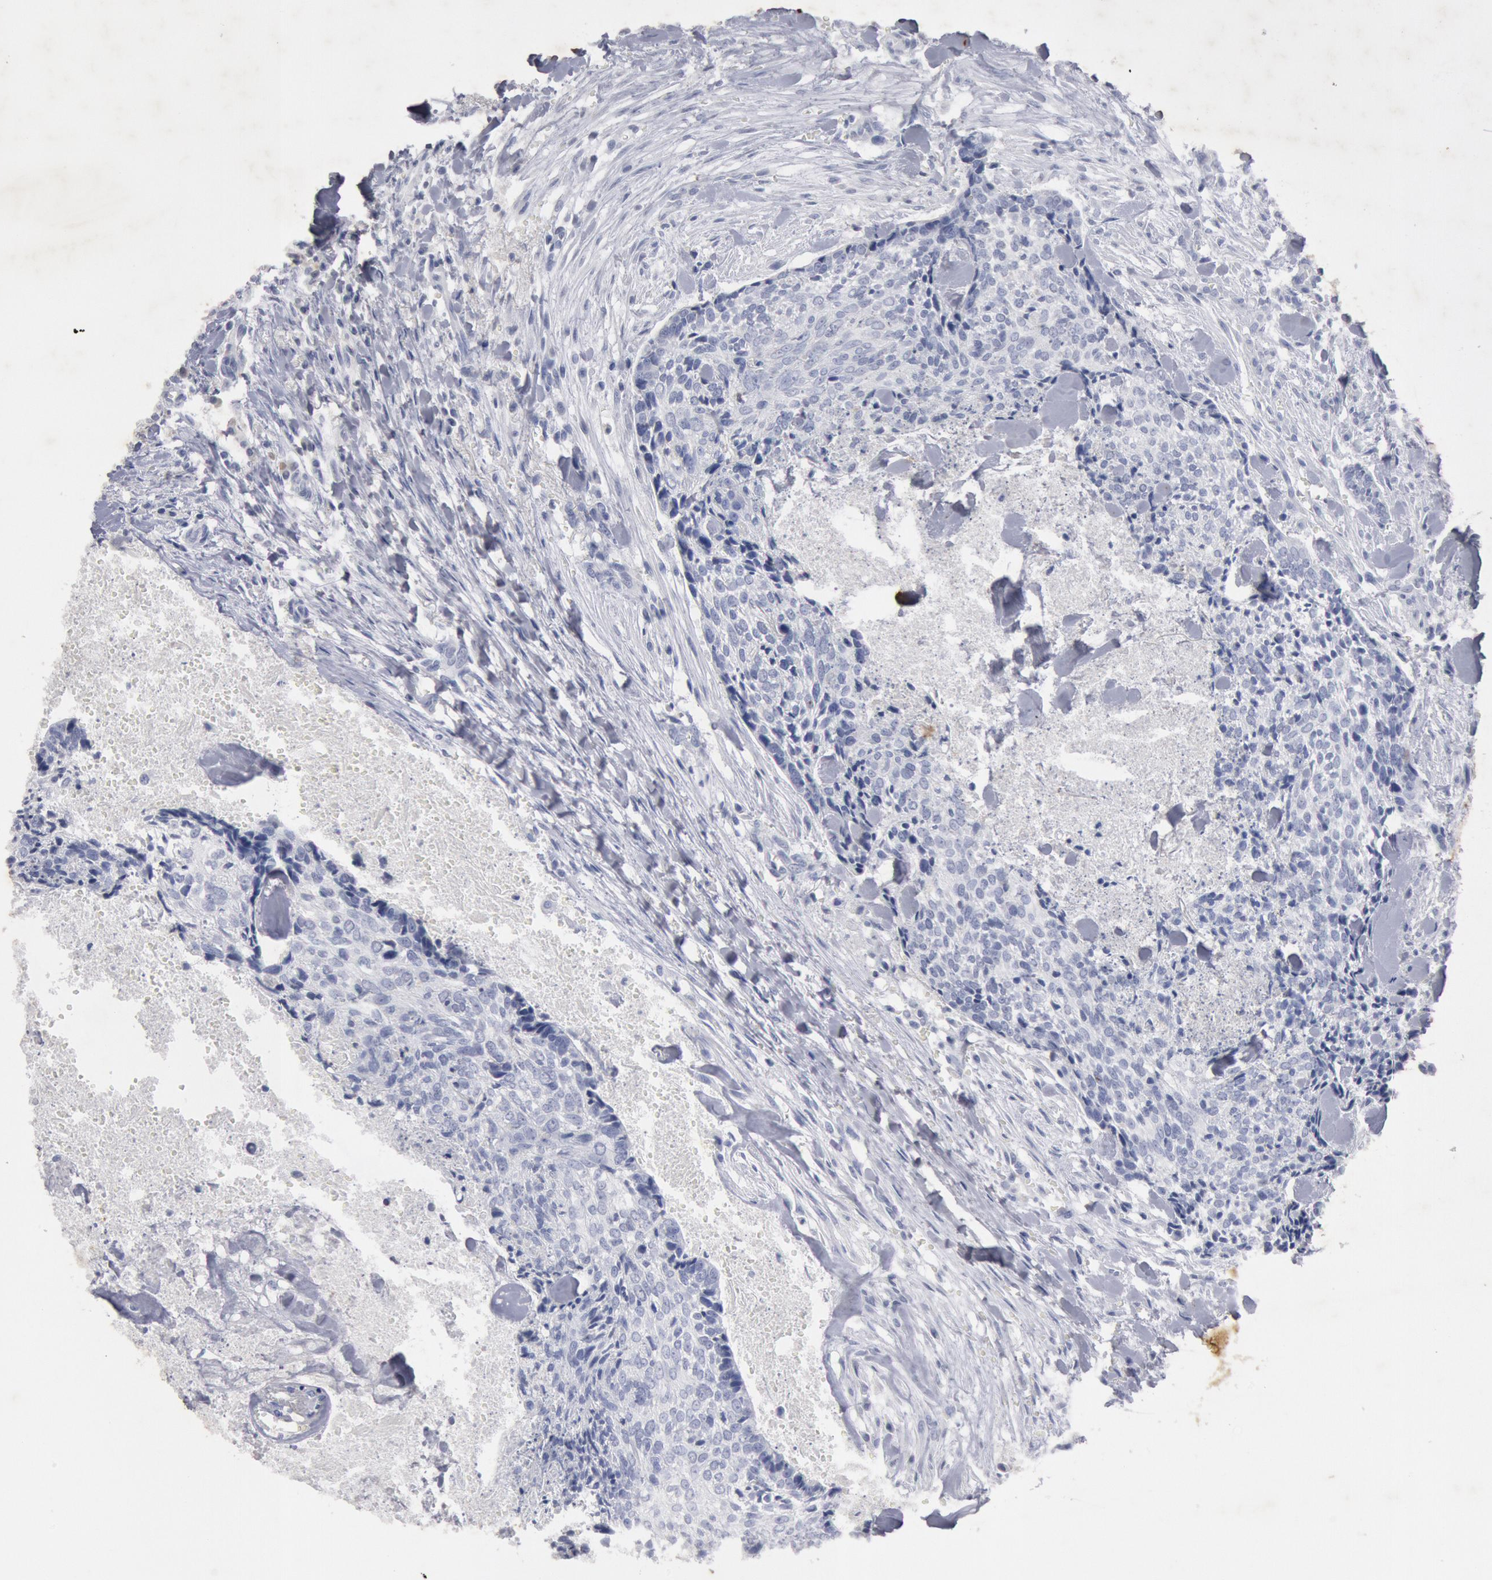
{"staining": {"intensity": "negative", "quantity": "none", "location": "none"}, "tissue": "head and neck cancer", "cell_type": "Tumor cells", "image_type": "cancer", "snomed": [{"axis": "morphology", "description": "Squamous cell carcinoma, NOS"}, {"axis": "topography", "description": "Salivary gland"}, {"axis": "topography", "description": "Head-Neck"}], "caption": "IHC photomicrograph of head and neck cancer stained for a protein (brown), which displays no positivity in tumor cells. Nuclei are stained in blue.", "gene": "FOXA2", "patient": {"sex": "male", "age": 70}}